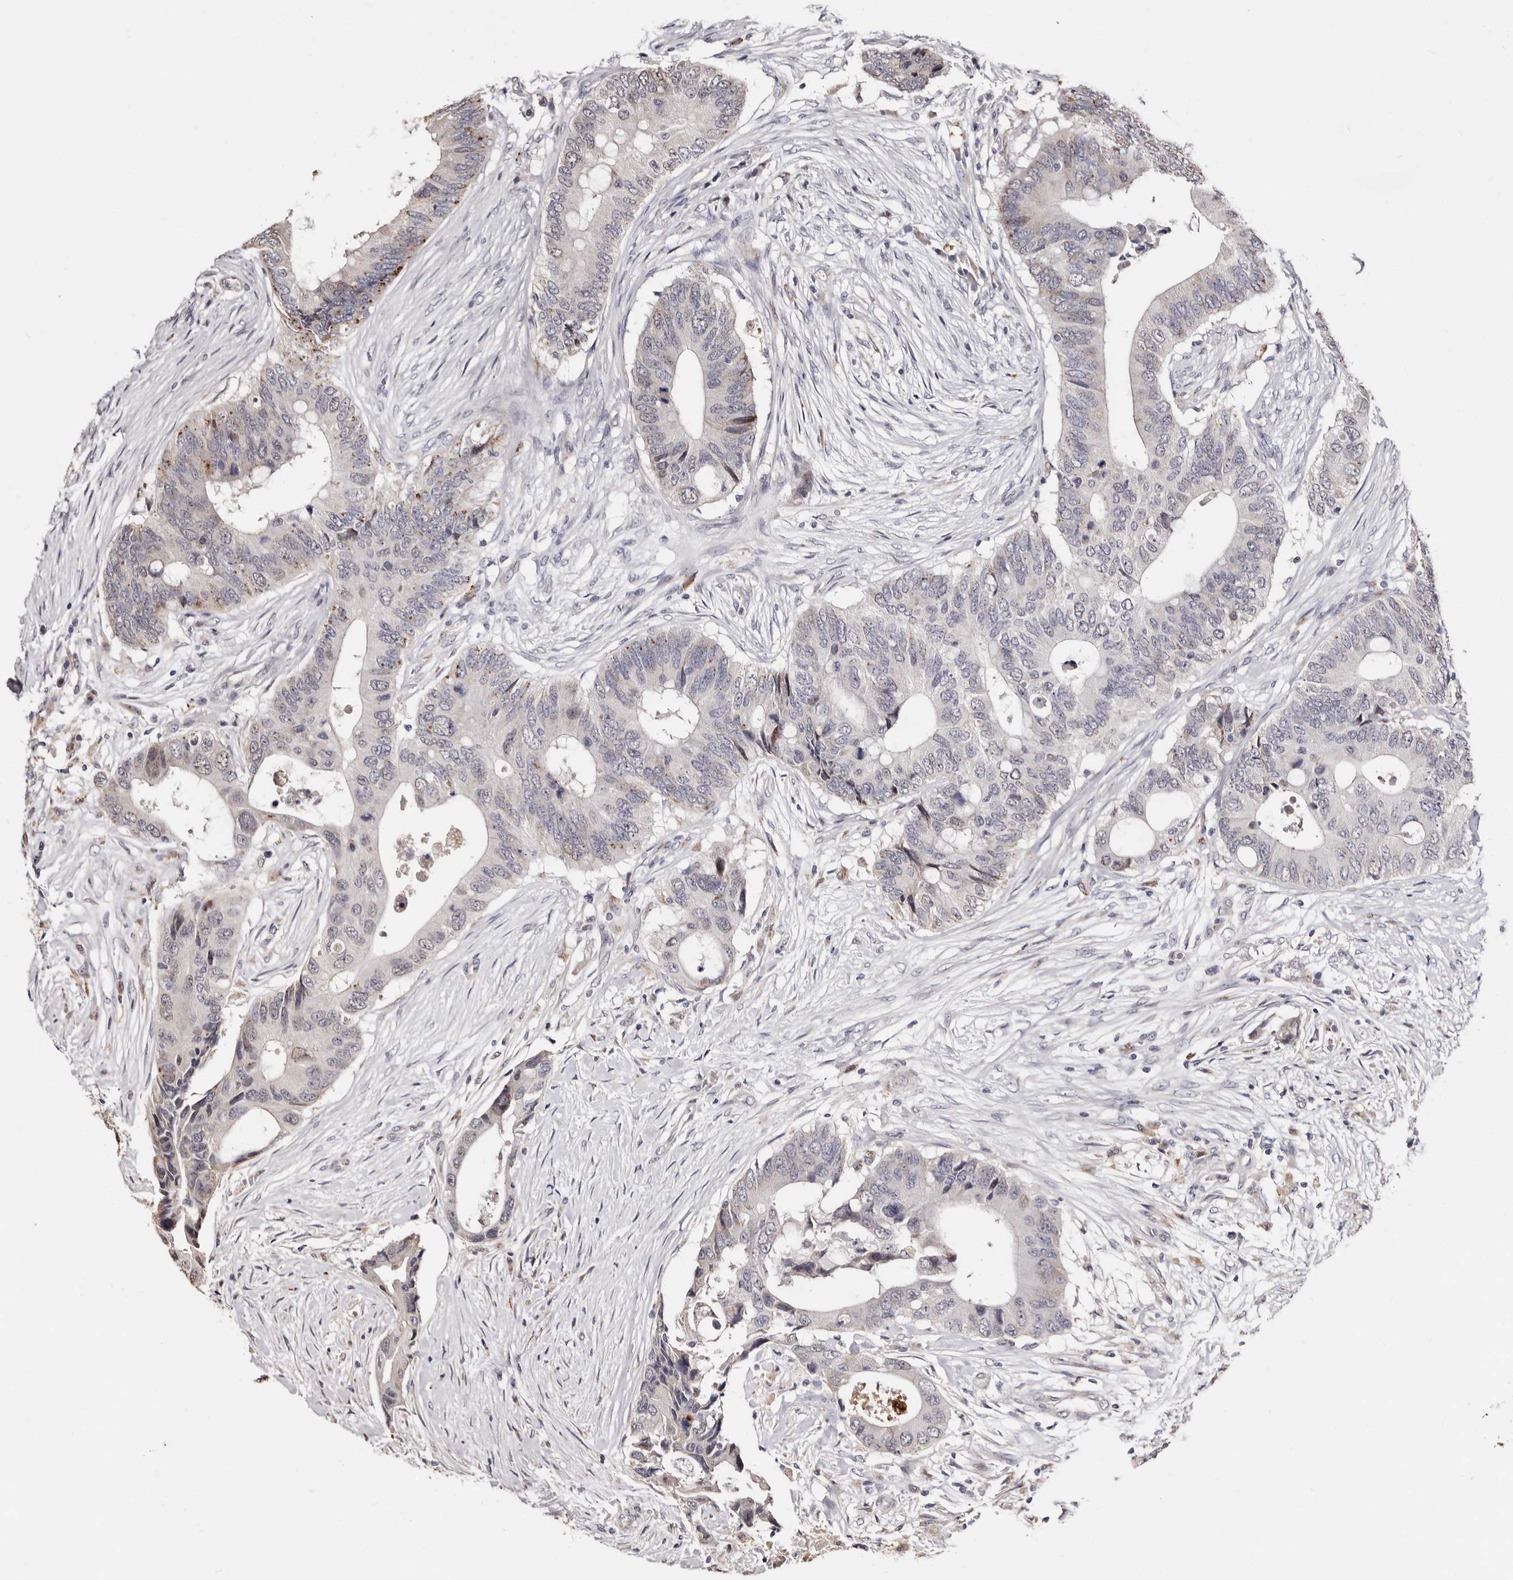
{"staining": {"intensity": "negative", "quantity": "none", "location": "none"}, "tissue": "colorectal cancer", "cell_type": "Tumor cells", "image_type": "cancer", "snomed": [{"axis": "morphology", "description": "Adenocarcinoma, NOS"}, {"axis": "topography", "description": "Colon"}], "caption": "A photomicrograph of colorectal cancer stained for a protein displays no brown staining in tumor cells. The staining was performed using DAB to visualize the protein expression in brown, while the nuclei were stained in blue with hematoxylin (Magnification: 20x).", "gene": "PTAFR", "patient": {"sex": "male", "age": 71}}